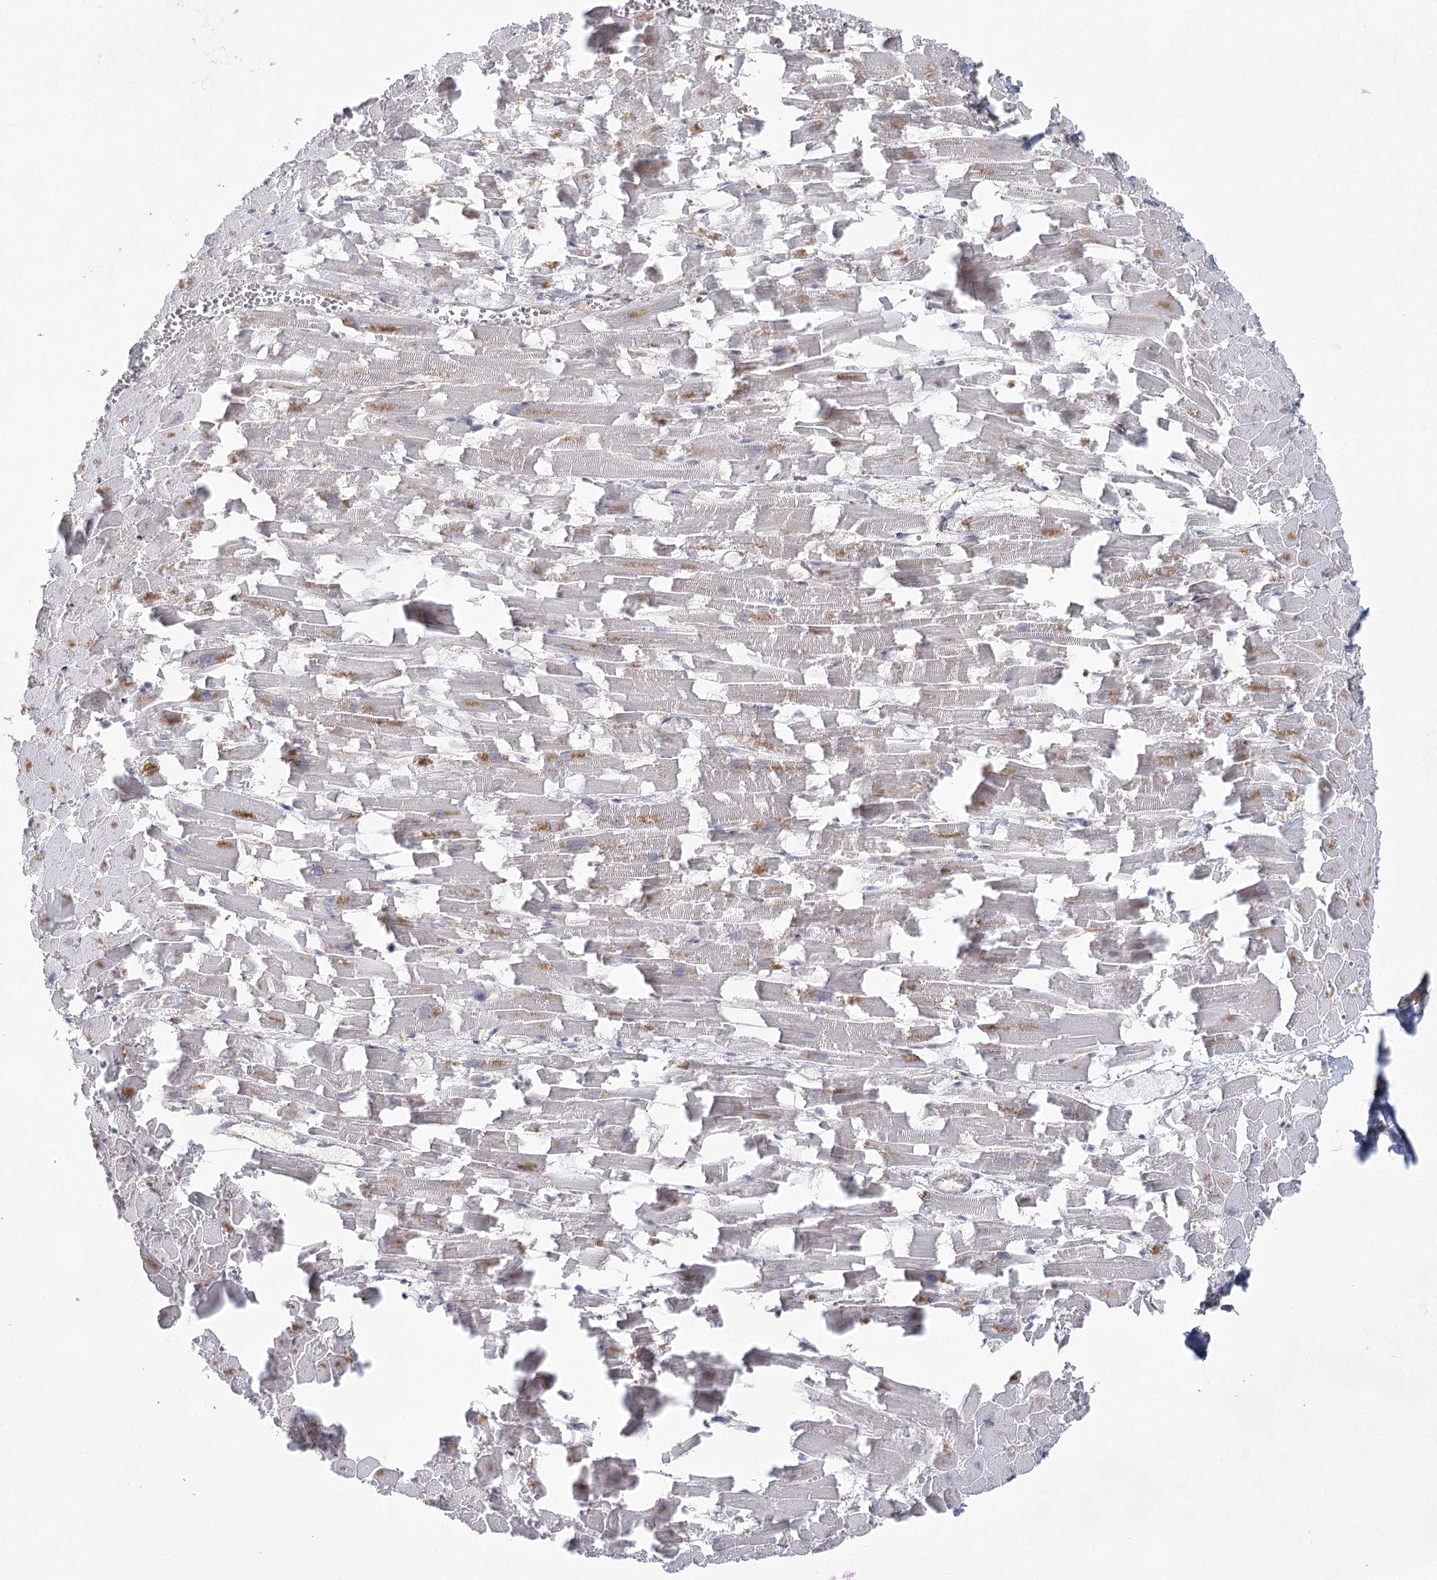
{"staining": {"intensity": "negative", "quantity": "none", "location": "none"}, "tissue": "heart muscle", "cell_type": "Cardiomyocytes", "image_type": "normal", "snomed": [{"axis": "morphology", "description": "Normal tissue, NOS"}, {"axis": "topography", "description": "Heart"}], "caption": "A micrograph of heart muscle stained for a protein shows no brown staining in cardiomyocytes.", "gene": "EIF3A", "patient": {"sex": "female", "age": 64}}